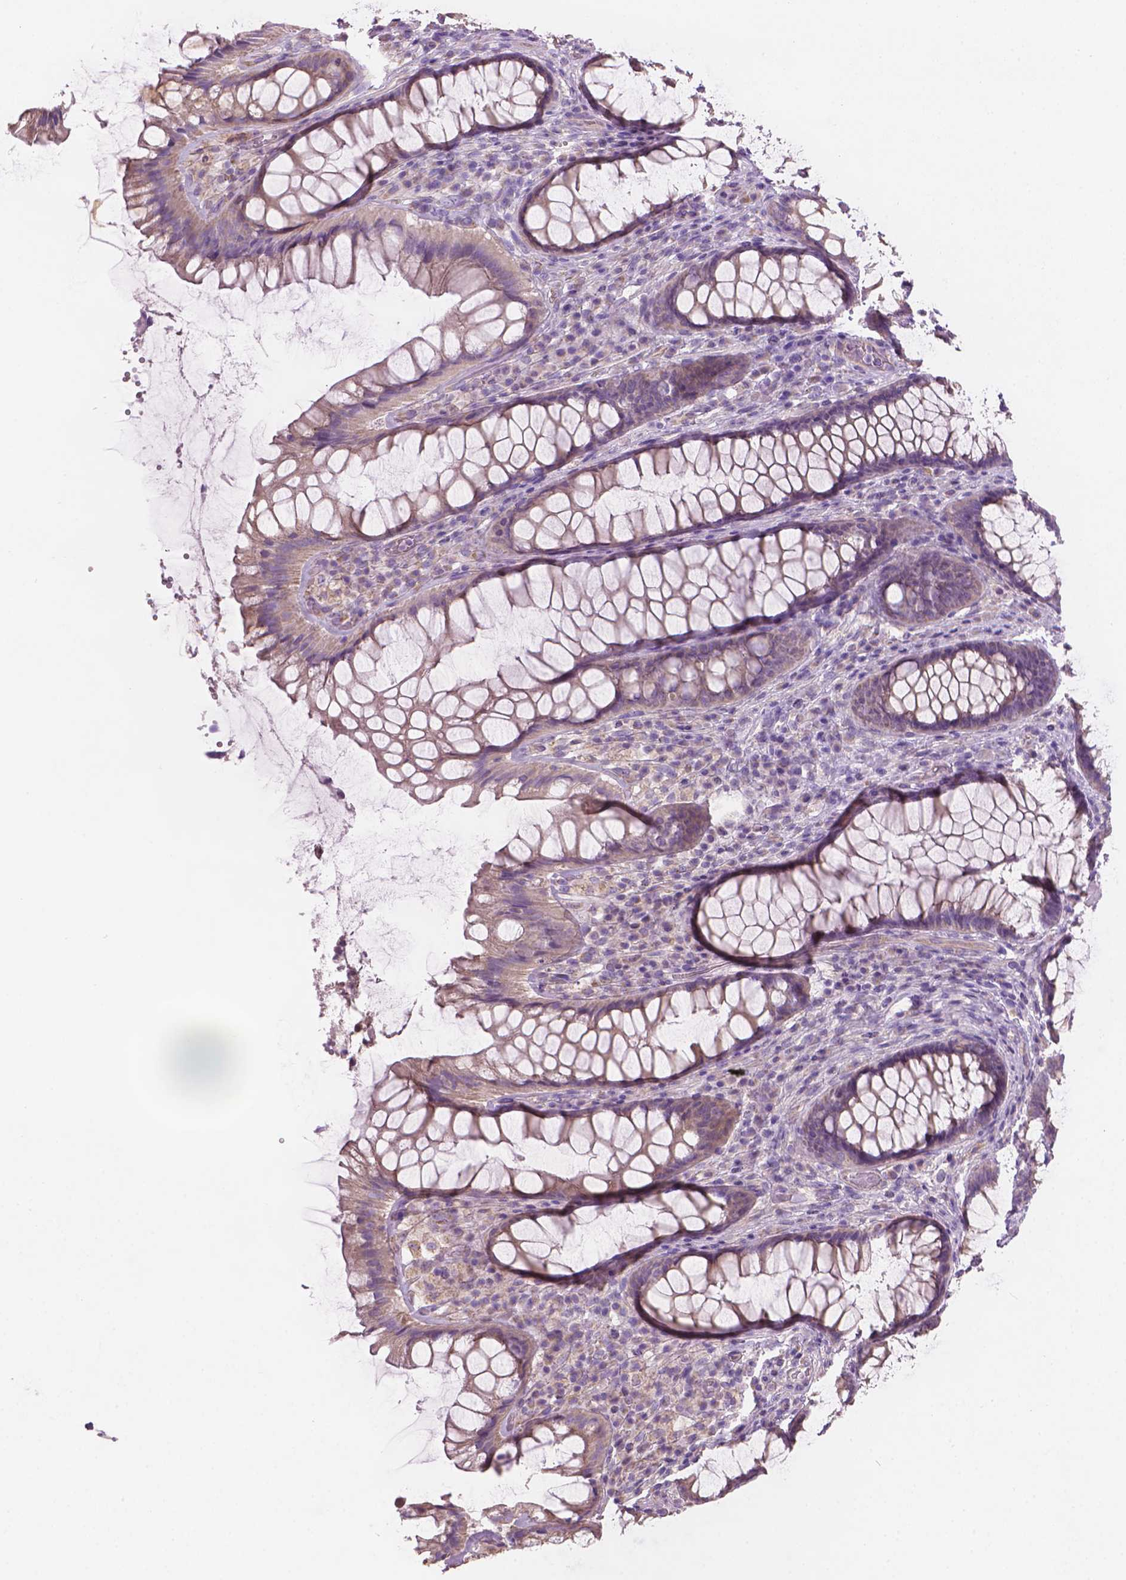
{"staining": {"intensity": "weak", "quantity": "25%-75%", "location": "cytoplasmic/membranous"}, "tissue": "rectum", "cell_type": "Glandular cells", "image_type": "normal", "snomed": [{"axis": "morphology", "description": "Normal tissue, NOS"}, {"axis": "topography", "description": "Rectum"}], "caption": "Immunohistochemistry (IHC) image of benign human rectum stained for a protein (brown), which reveals low levels of weak cytoplasmic/membranous staining in about 25%-75% of glandular cells.", "gene": "TTC29", "patient": {"sex": "male", "age": 72}}